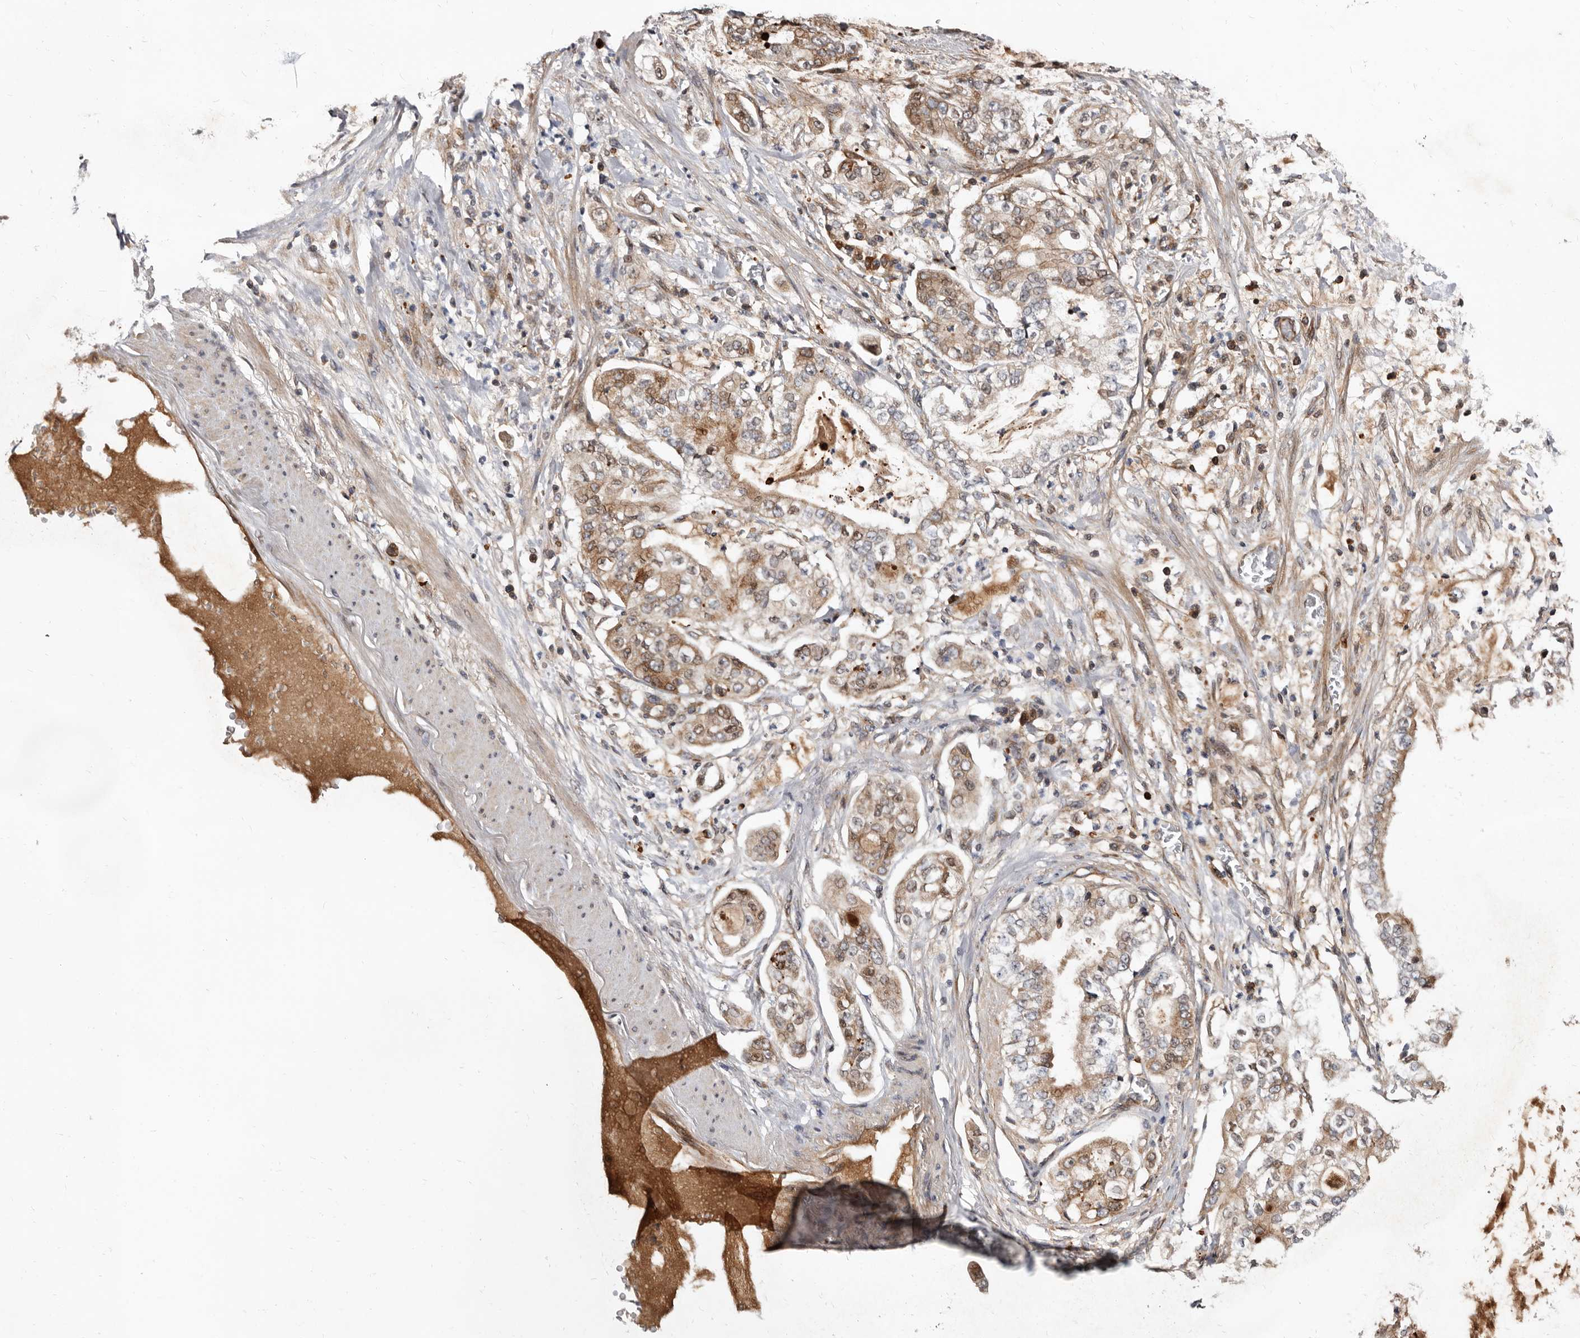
{"staining": {"intensity": "moderate", "quantity": "25%-75%", "location": "cytoplasmic/membranous"}, "tissue": "stomach cancer", "cell_type": "Tumor cells", "image_type": "cancer", "snomed": [{"axis": "morphology", "description": "Adenocarcinoma, NOS"}, {"axis": "topography", "description": "Stomach"}], "caption": "A micrograph of human stomach cancer (adenocarcinoma) stained for a protein shows moderate cytoplasmic/membranous brown staining in tumor cells. (brown staining indicates protein expression, while blue staining denotes nuclei).", "gene": "WEE2", "patient": {"sex": "male", "age": 76}}